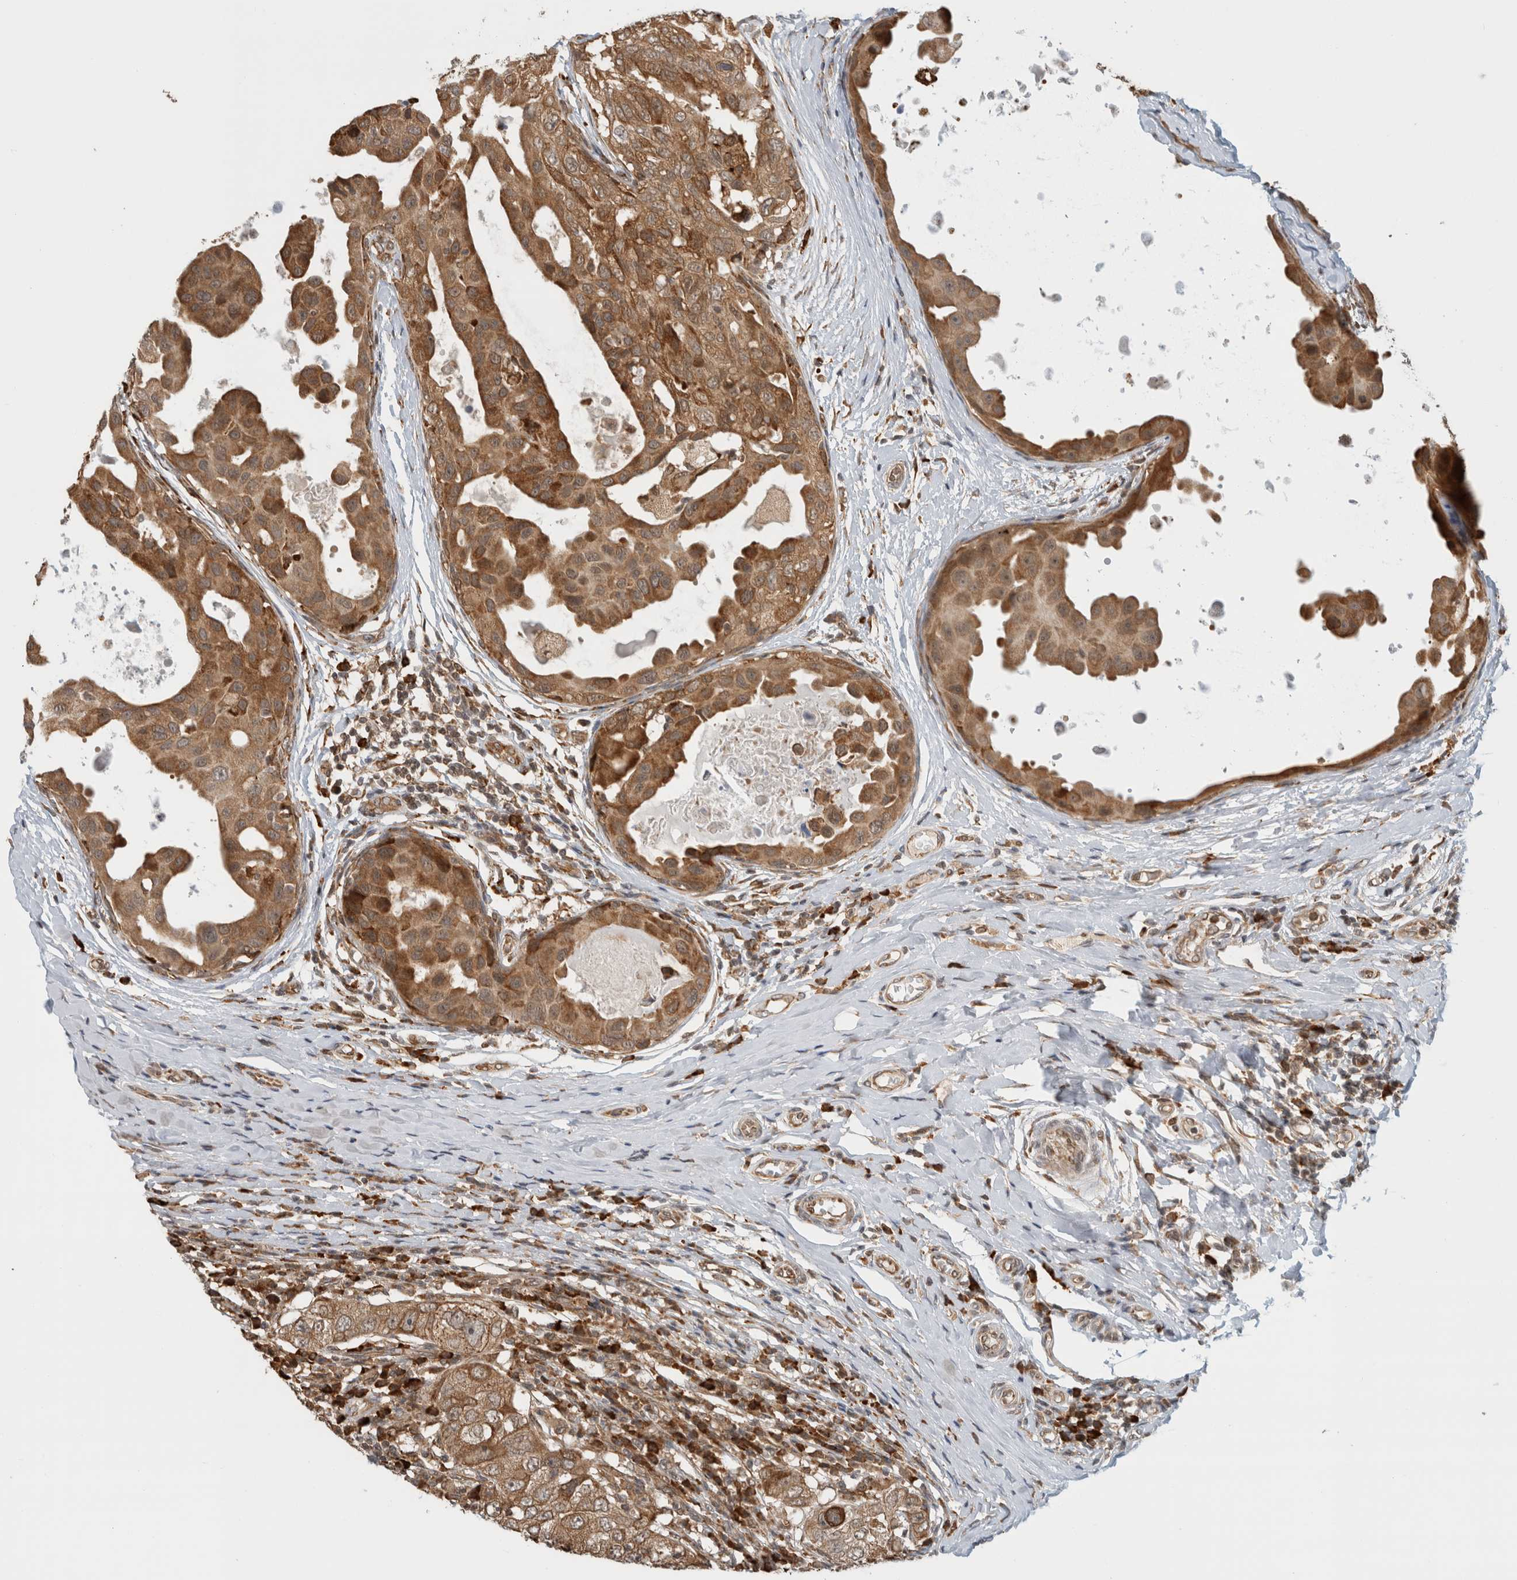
{"staining": {"intensity": "moderate", "quantity": ">75%", "location": "cytoplasmic/membranous"}, "tissue": "breast cancer", "cell_type": "Tumor cells", "image_type": "cancer", "snomed": [{"axis": "morphology", "description": "Duct carcinoma"}, {"axis": "topography", "description": "Breast"}], "caption": "This image demonstrates immunohistochemistry staining of breast cancer, with medium moderate cytoplasmic/membranous positivity in approximately >75% of tumor cells.", "gene": "MS4A7", "patient": {"sex": "female", "age": 27}}